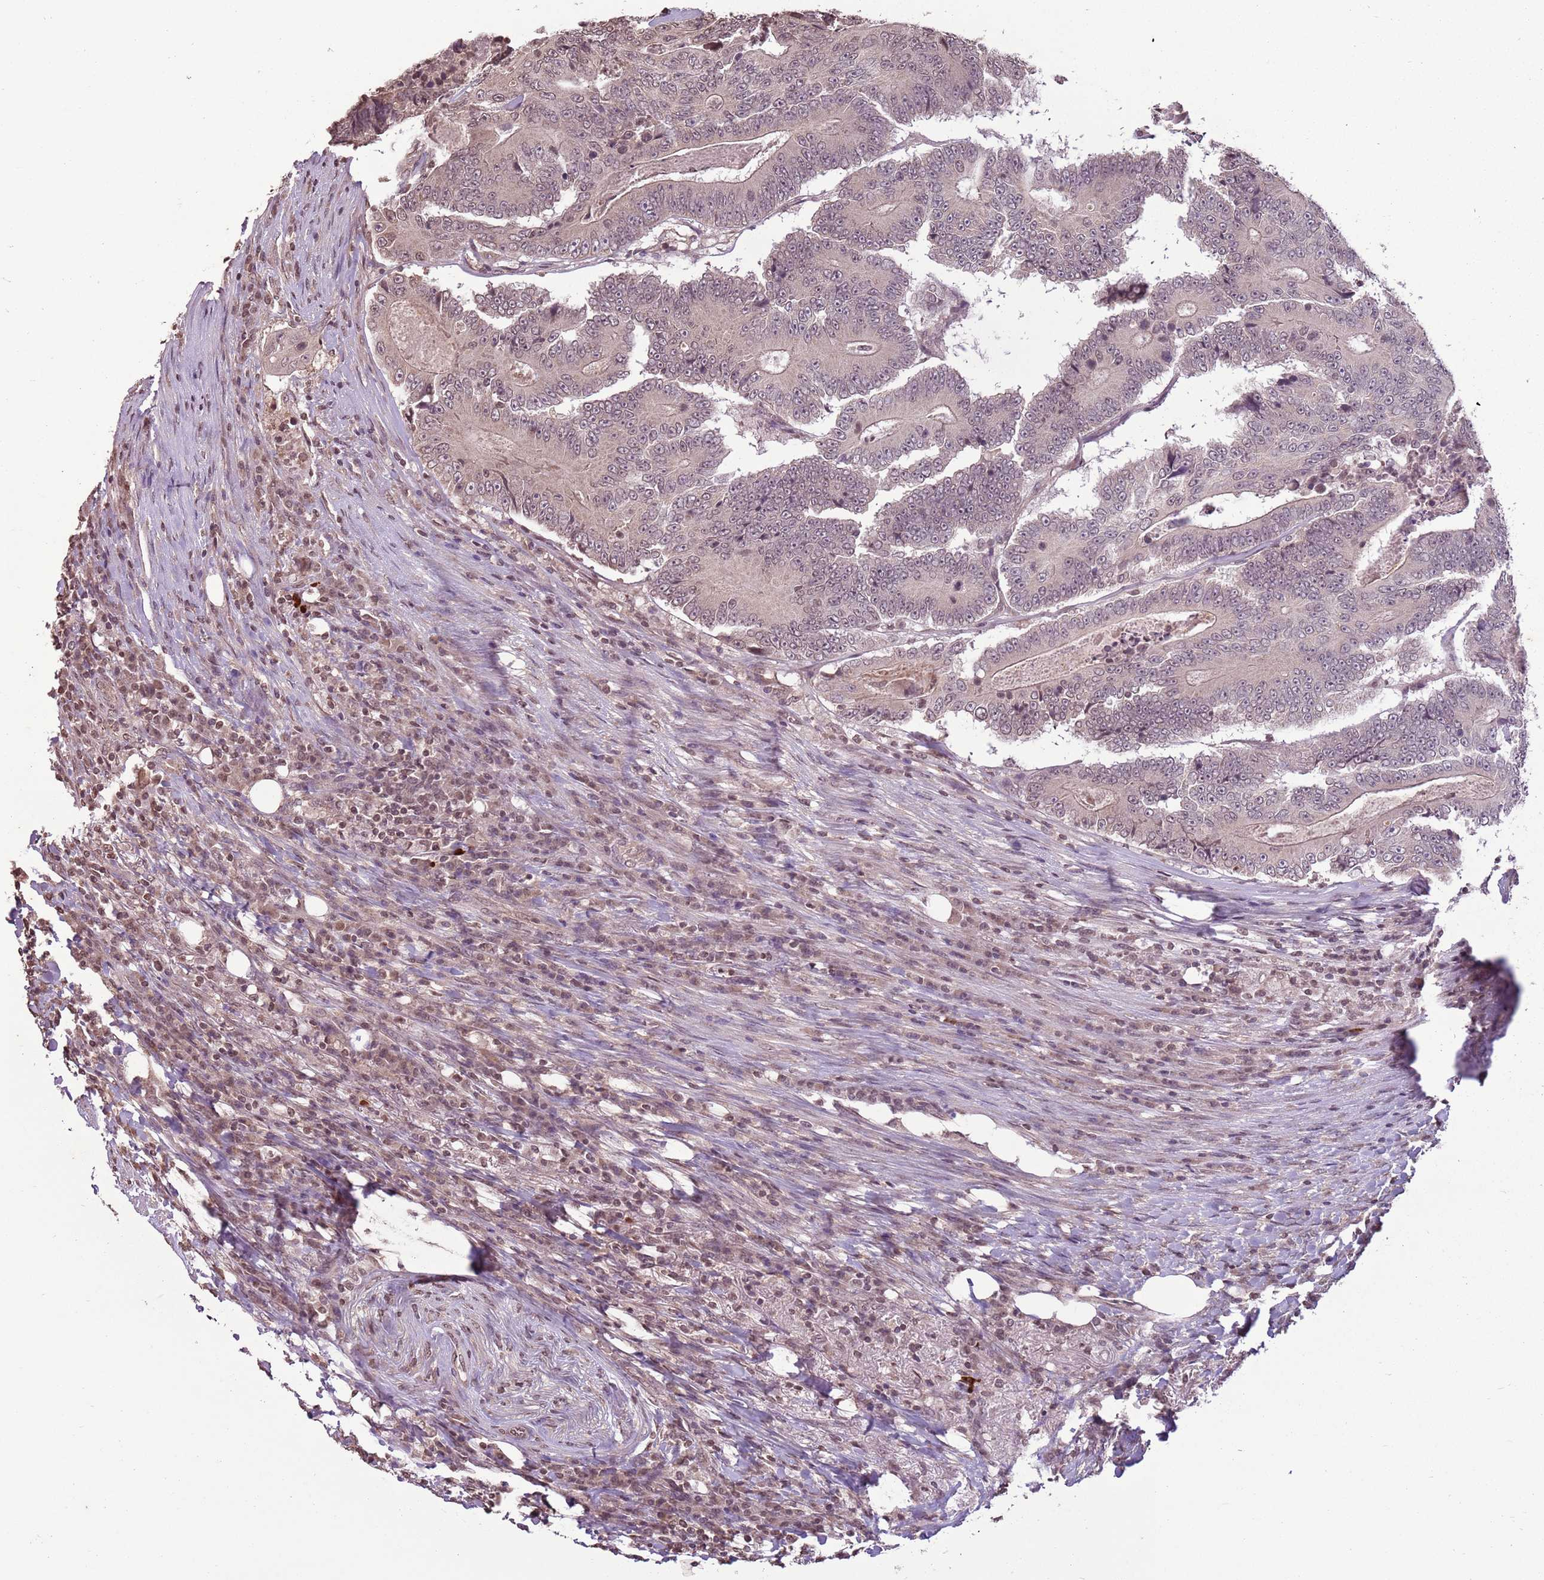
{"staining": {"intensity": "weak", "quantity": "<25%", "location": "nuclear"}, "tissue": "colorectal cancer", "cell_type": "Tumor cells", "image_type": "cancer", "snomed": [{"axis": "morphology", "description": "Adenocarcinoma, NOS"}, {"axis": "topography", "description": "Colon"}], "caption": "This is an IHC image of human colorectal adenocarcinoma. There is no positivity in tumor cells.", "gene": "CAPN9", "patient": {"sex": "male", "age": 83}}